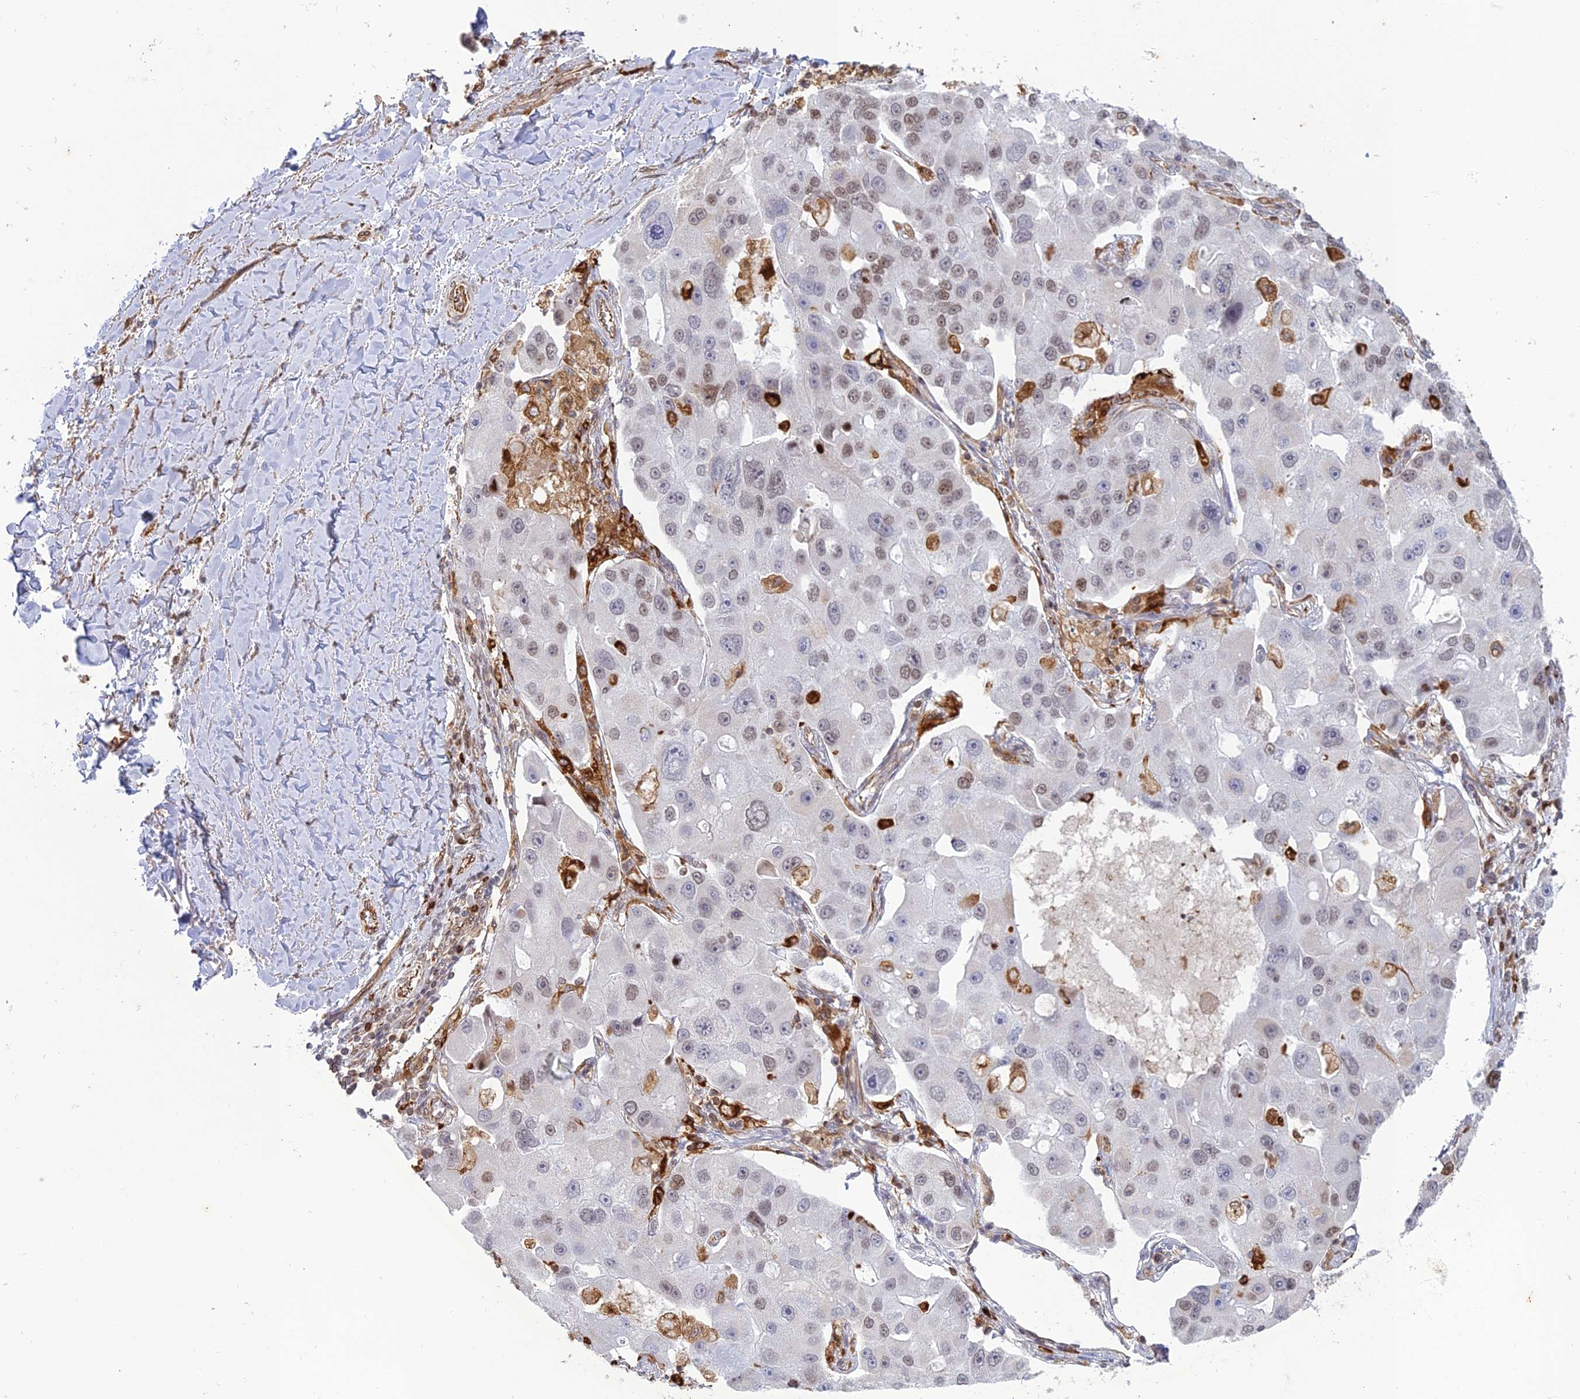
{"staining": {"intensity": "weak", "quantity": "<25%", "location": "nuclear"}, "tissue": "lung cancer", "cell_type": "Tumor cells", "image_type": "cancer", "snomed": [{"axis": "morphology", "description": "Adenocarcinoma, NOS"}, {"axis": "topography", "description": "Lung"}], "caption": "This is an immunohistochemistry (IHC) histopathology image of lung cancer (adenocarcinoma). There is no positivity in tumor cells.", "gene": "APOBR", "patient": {"sex": "female", "age": 54}}